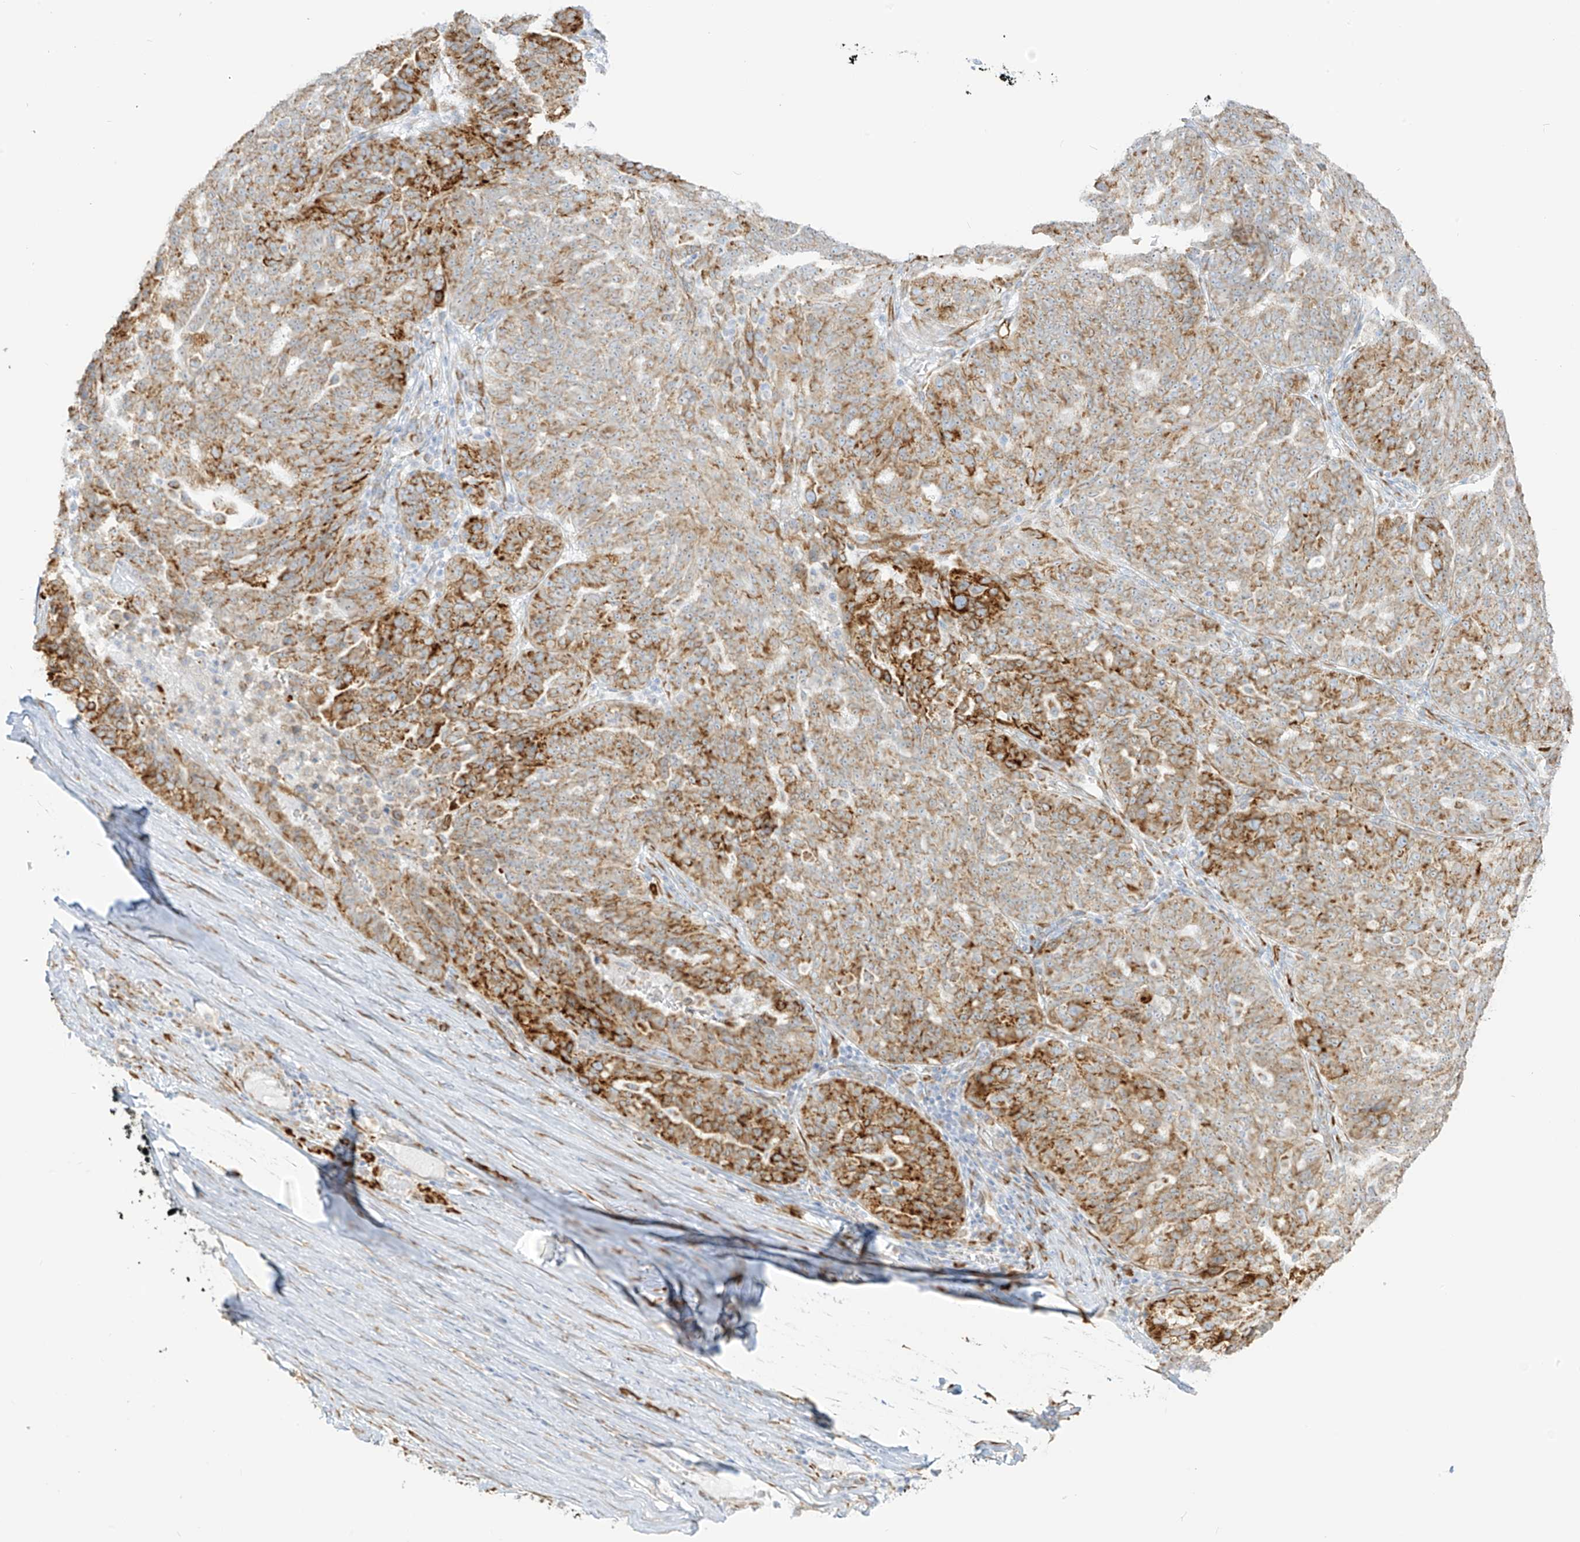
{"staining": {"intensity": "moderate", "quantity": "25%-75%", "location": "cytoplasmic/membranous"}, "tissue": "ovarian cancer", "cell_type": "Tumor cells", "image_type": "cancer", "snomed": [{"axis": "morphology", "description": "Cystadenocarcinoma, serous, NOS"}, {"axis": "topography", "description": "Ovary"}], "caption": "This image reveals immunohistochemistry staining of ovarian cancer (serous cystadenocarcinoma), with medium moderate cytoplasmic/membranous staining in approximately 25%-75% of tumor cells.", "gene": "LRRC59", "patient": {"sex": "female", "age": 59}}